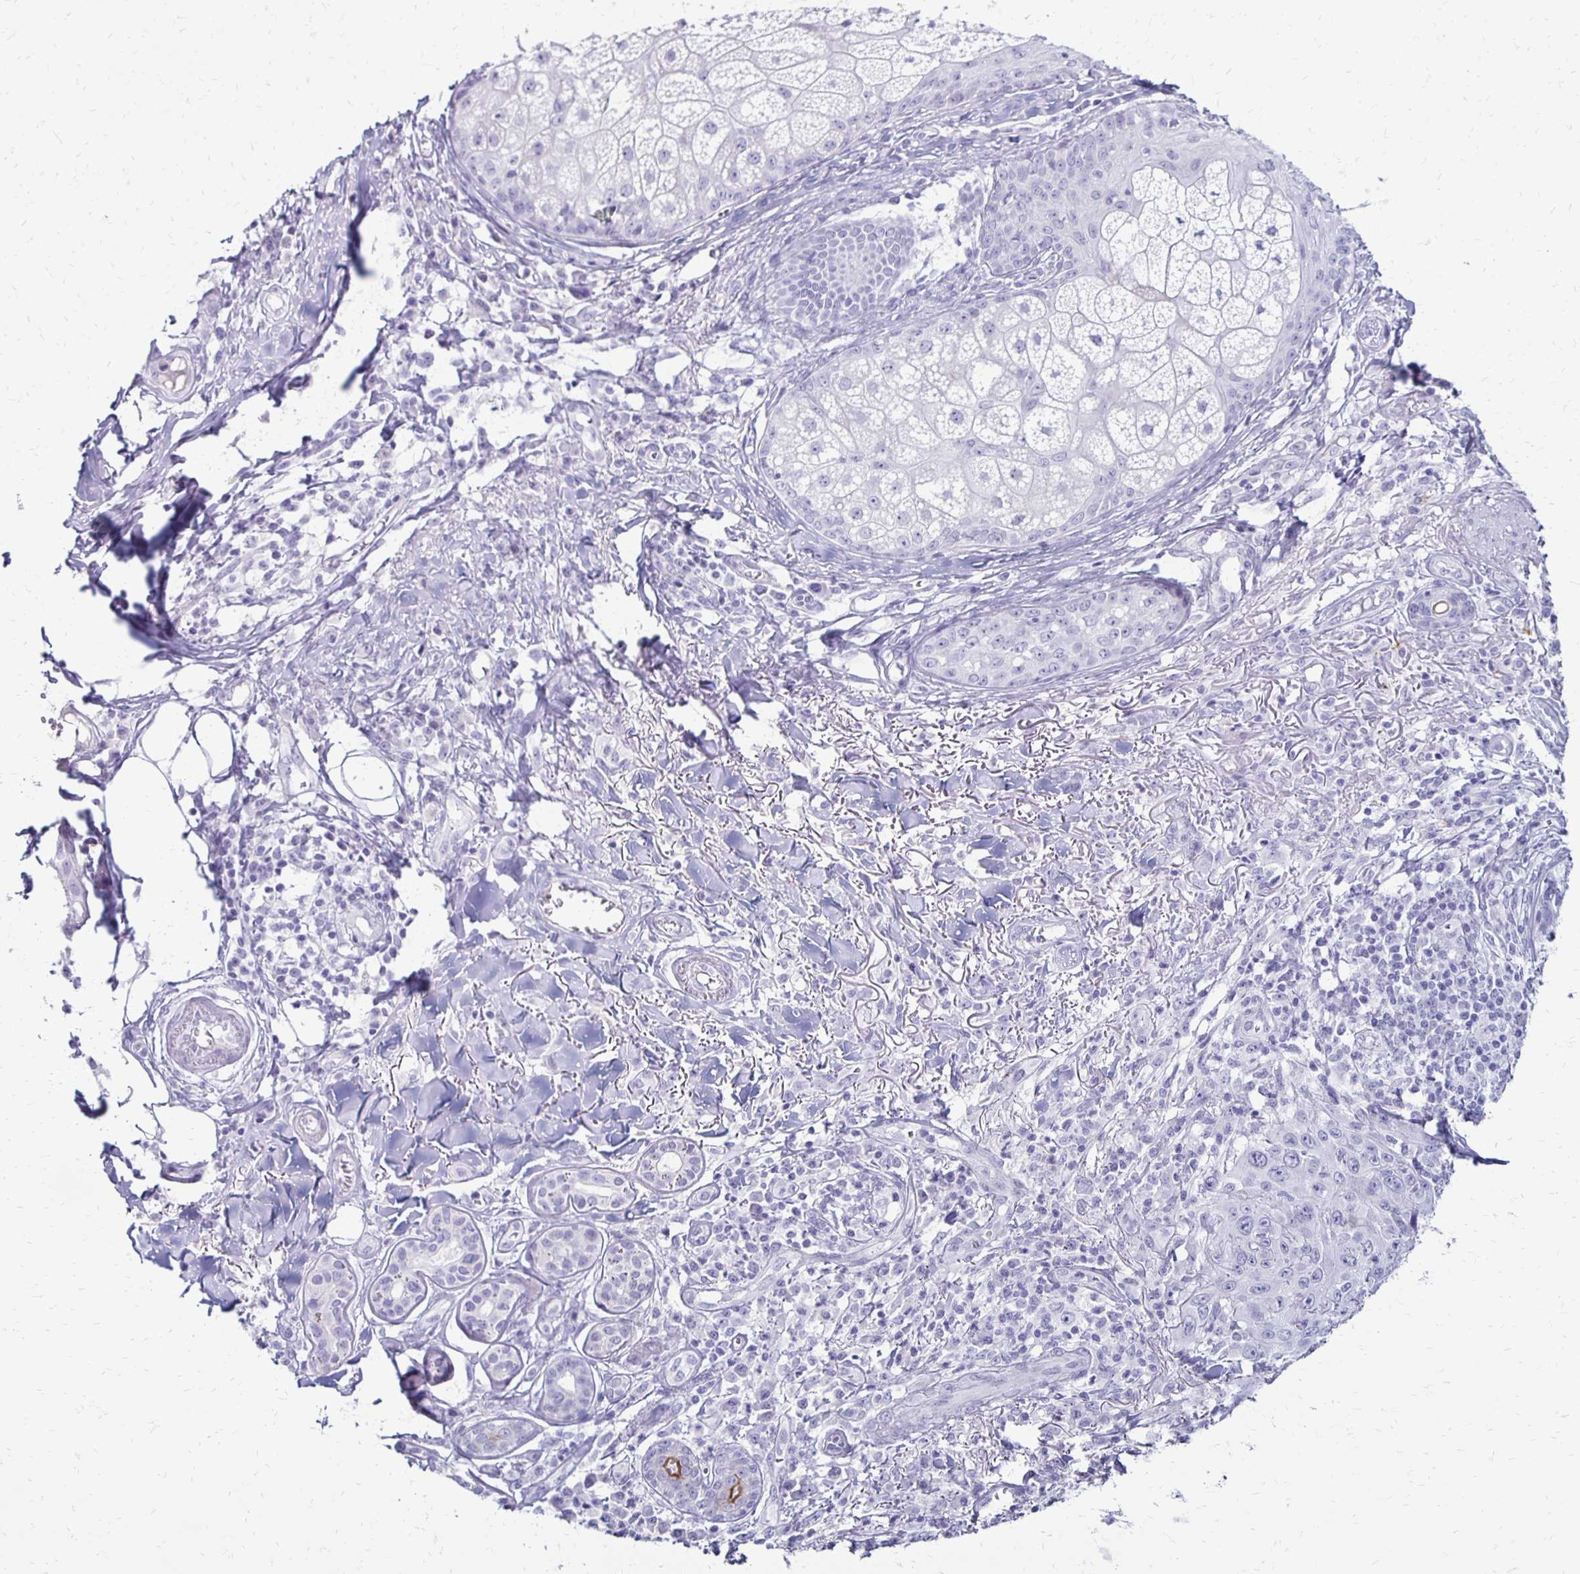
{"staining": {"intensity": "negative", "quantity": "none", "location": "none"}, "tissue": "skin cancer", "cell_type": "Tumor cells", "image_type": "cancer", "snomed": [{"axis": "morphology", "description": "Squamous cell carcinoma, NOS"}, {"axis": "topography", "description": "Skin"}], "caption": "DAB (3,3'-diaminobenzidine) immunohistochemical staining of human skin squamous cell carcinoma exhibits no significant expression in tumor cells.", "gene": "RYR1", "patient": {"sex": "male", "age": 75}}